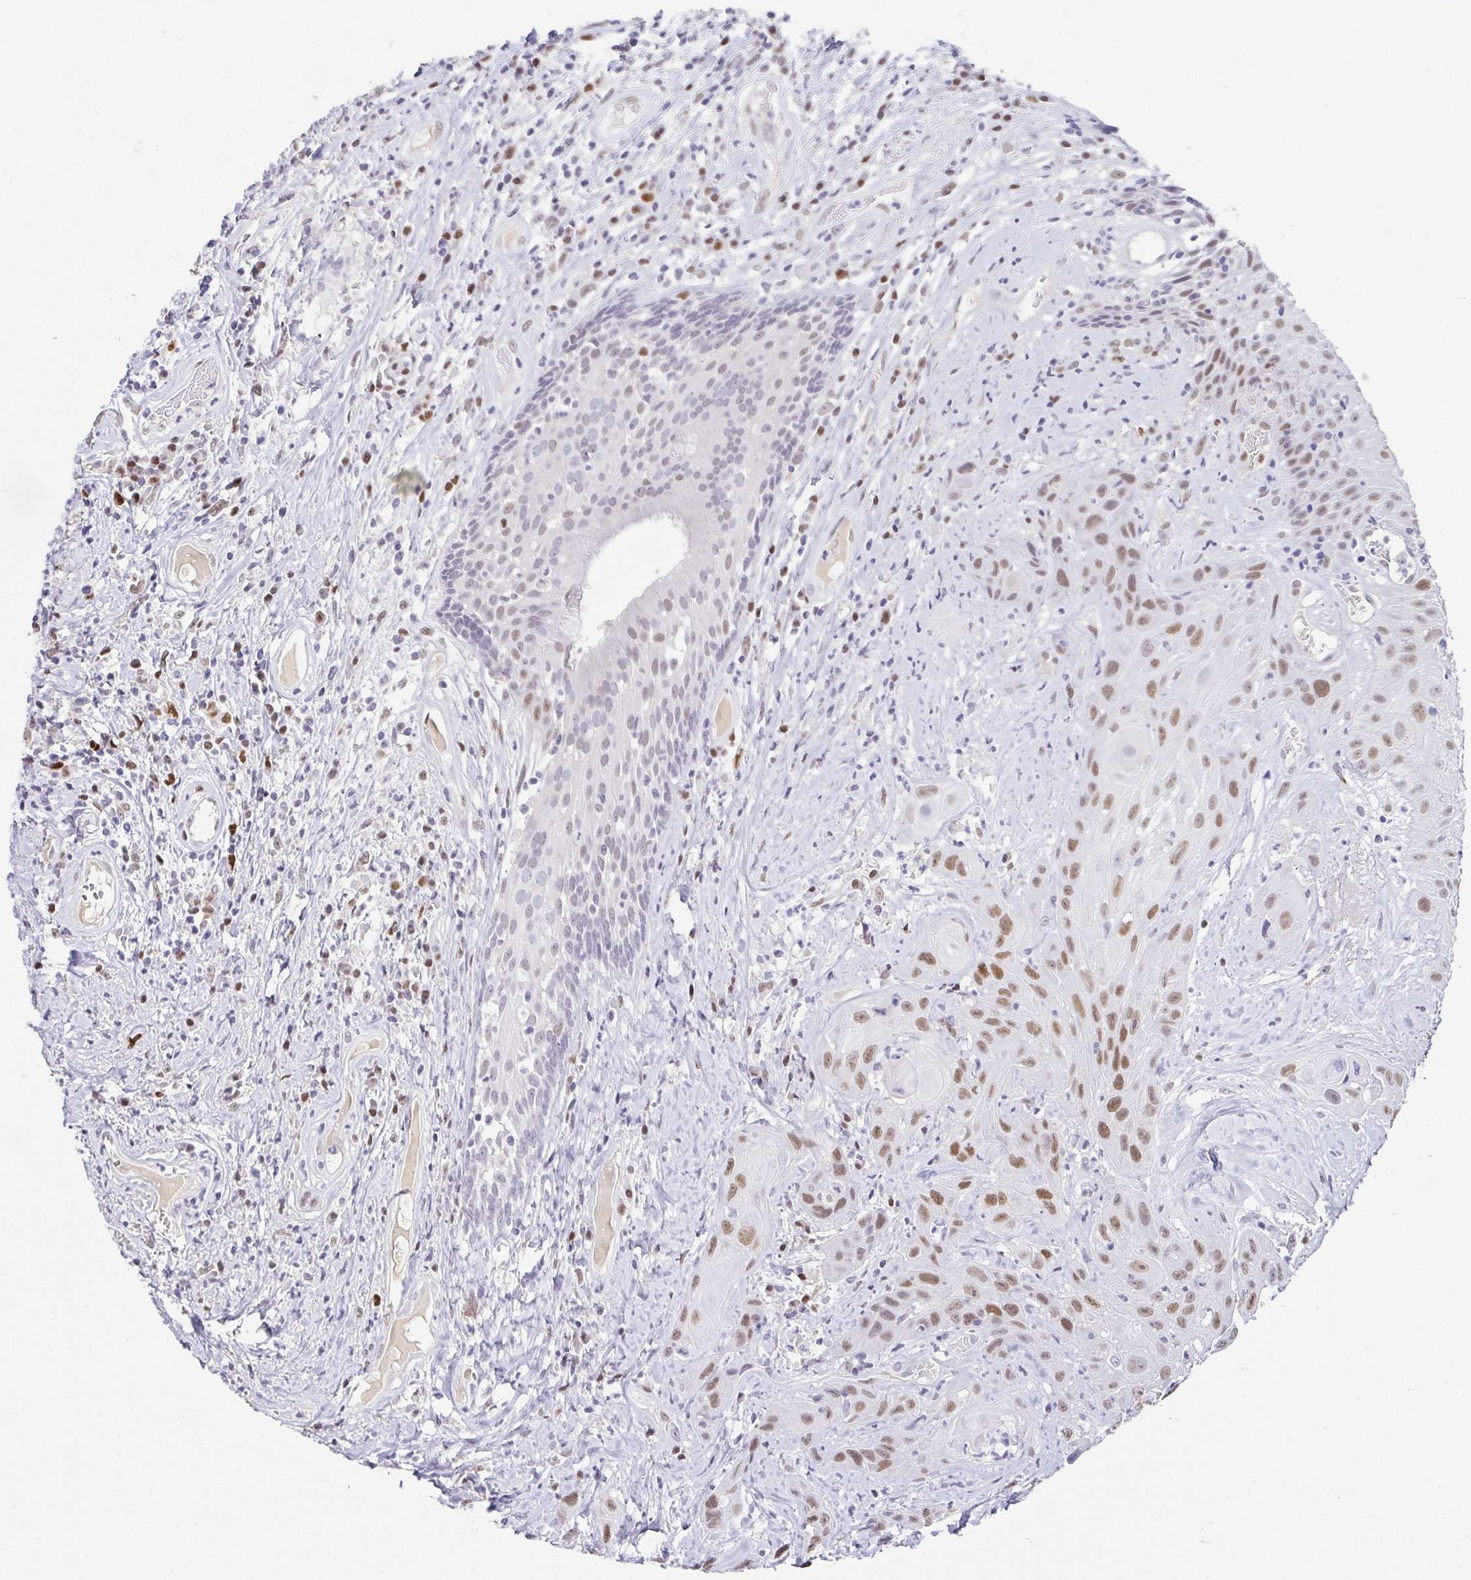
{"staining": {"intensity": "moderate", "quantity": "25%-75%", "location": "nuclear"}, "tissue": "head and neck cancer", "cell_type": "Tumor cells", "image_type": "cancer", "snomed": [{"axis": "morphology", "description": "Squamous cell carcinoma, NOS"}, {"axis": "topography", "description": "Head-Neck"}], "caption": "Tumor cells demonstrate medium levels of moderate nuclear expression in about 25%-75% of cells in head and neck cancer (squamous cell carcinoma).", "gene": "TCF3", "patient": {"sex": "male", "age": 57}}